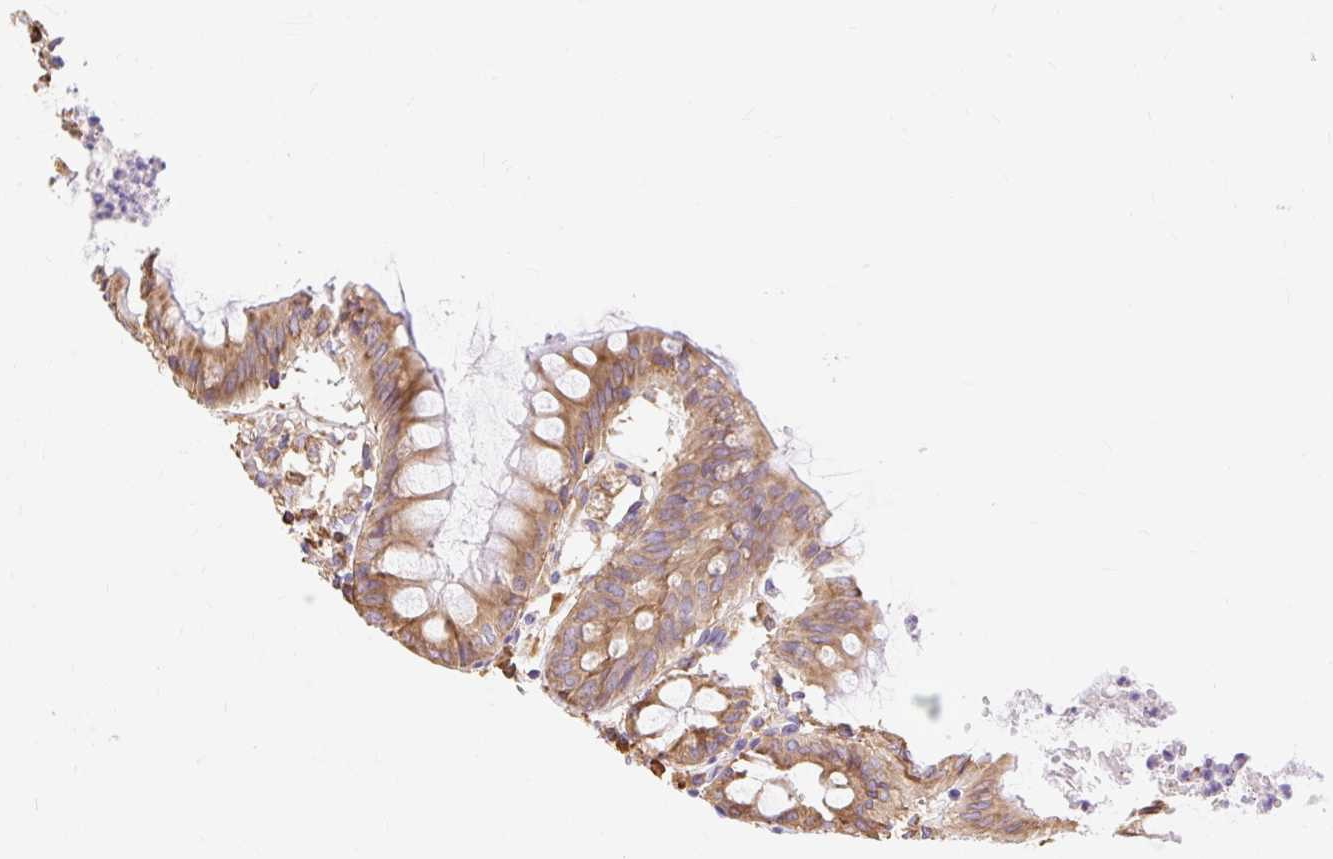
{"staining": {"intensity": "moderate", "quantity": ">75%", "location": "cytoplasmic/membranous"}, "tissue": "colon", "cell_type": "Endothelial cells", "image_type": "normal", "snomed": [{"axis": "morphology", "description": "Normal tissue, NOS"}, {"axis": "topography", "description": "Colon"}], "caption": "High-power microscopy captured an IHC histopathology image of benign colon, revealing moderate cytoplasmic/membranous positivity in about >75% of endothelial cells.", "gene": "ENSG00000260836", "patient": {"sex": "female", "age": 84}}